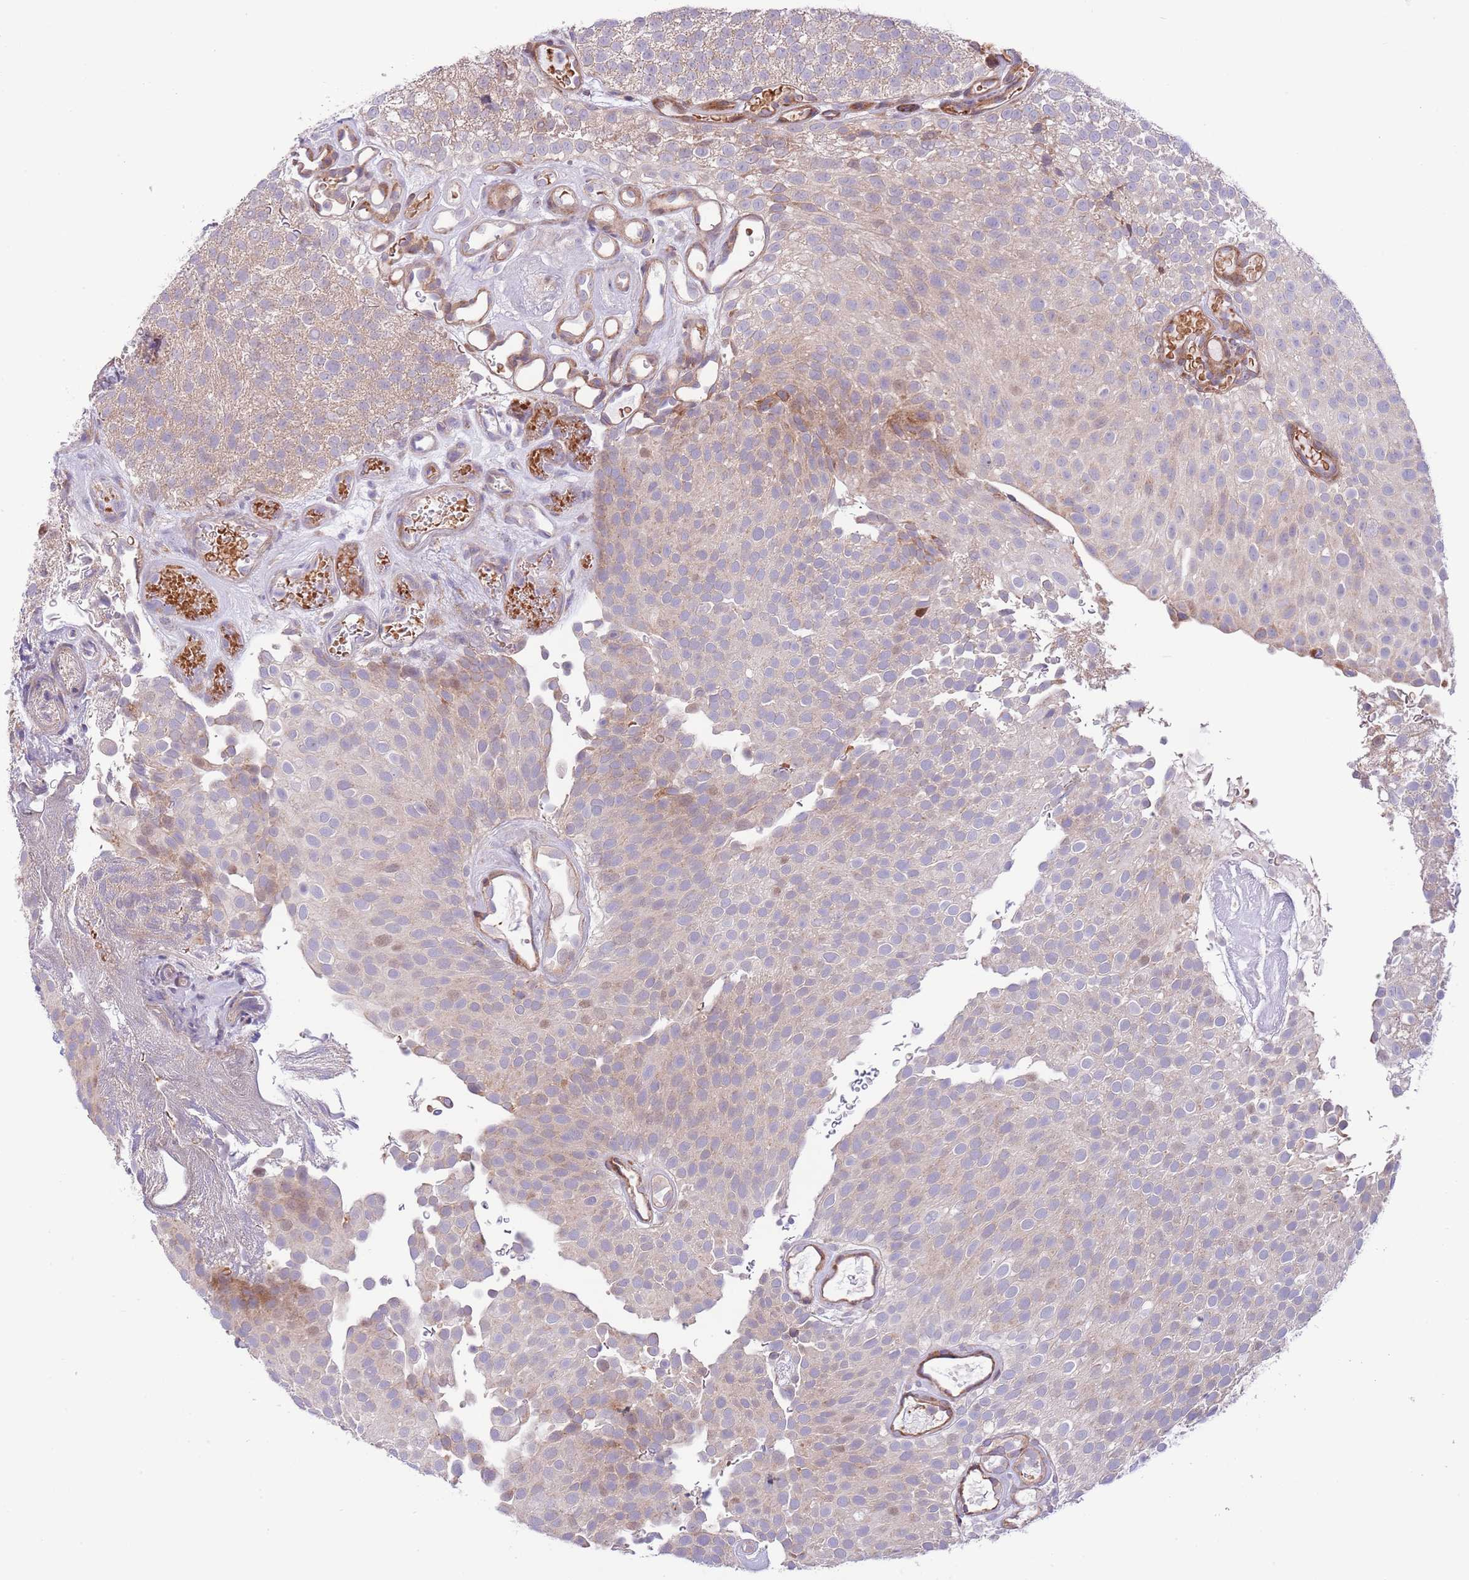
{"staining": {"intensity": "weak", "quantity": "25%-75%", "location": "cytoplasmic/membranous"}, "tissue": "urothelial cancer", "cell_type": "Tumor cells", "image_type": "cancer", "snomed": [{"axis": "morphology", "description": "Urothelial carcinoma, Low grade"}, {"axis": "topography", "description": "Urinary bladder"}], "caption": "Urothelial carcinoma (low-grade) stained for a protein (brown) shows weak cytoplasmic/membranous positive staining in approximately 25%-75% of tumor cells.", "gene": "DAND5", "patient": {"sex": "male", "age": 78}}